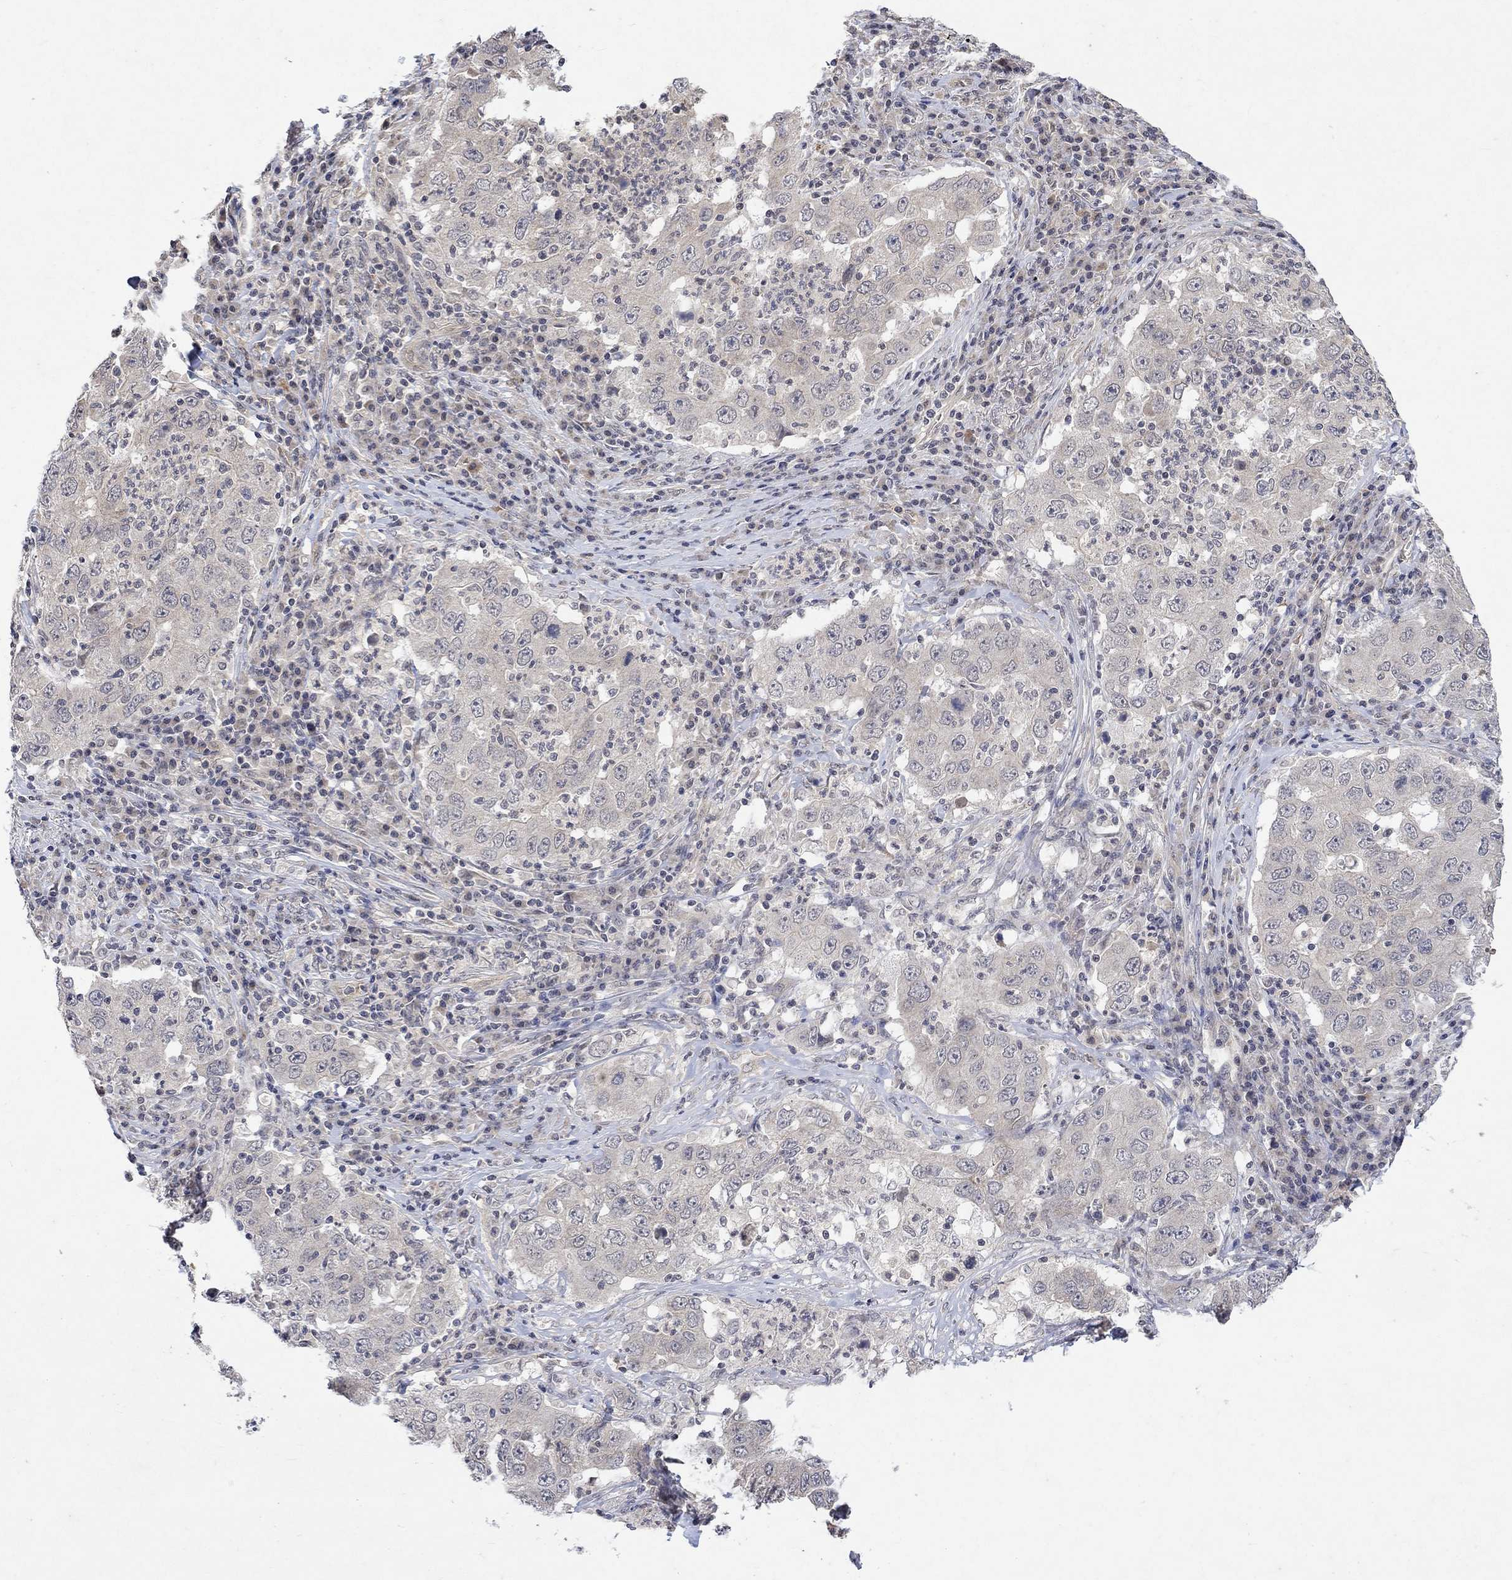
{"staining": {"intensity": "negative", "quantity": "none", "location": "none"}, "tissue": "lung cancer", "cell_type": "Tumor cells", "image_type": "cancer", "snomed": [{"axis": "morphology", "description": "Adenocarcinoma, NOS"}, {"axis": "topography", "description": "Lung"}], "caption": "Human adenocarcinoma (lung) stained for a protein using immunohistochemistry (IHC) shows no positivity in tumor cells.", "gene": "GRIN2D", "patient": {"sex": "male", "age": 73}}